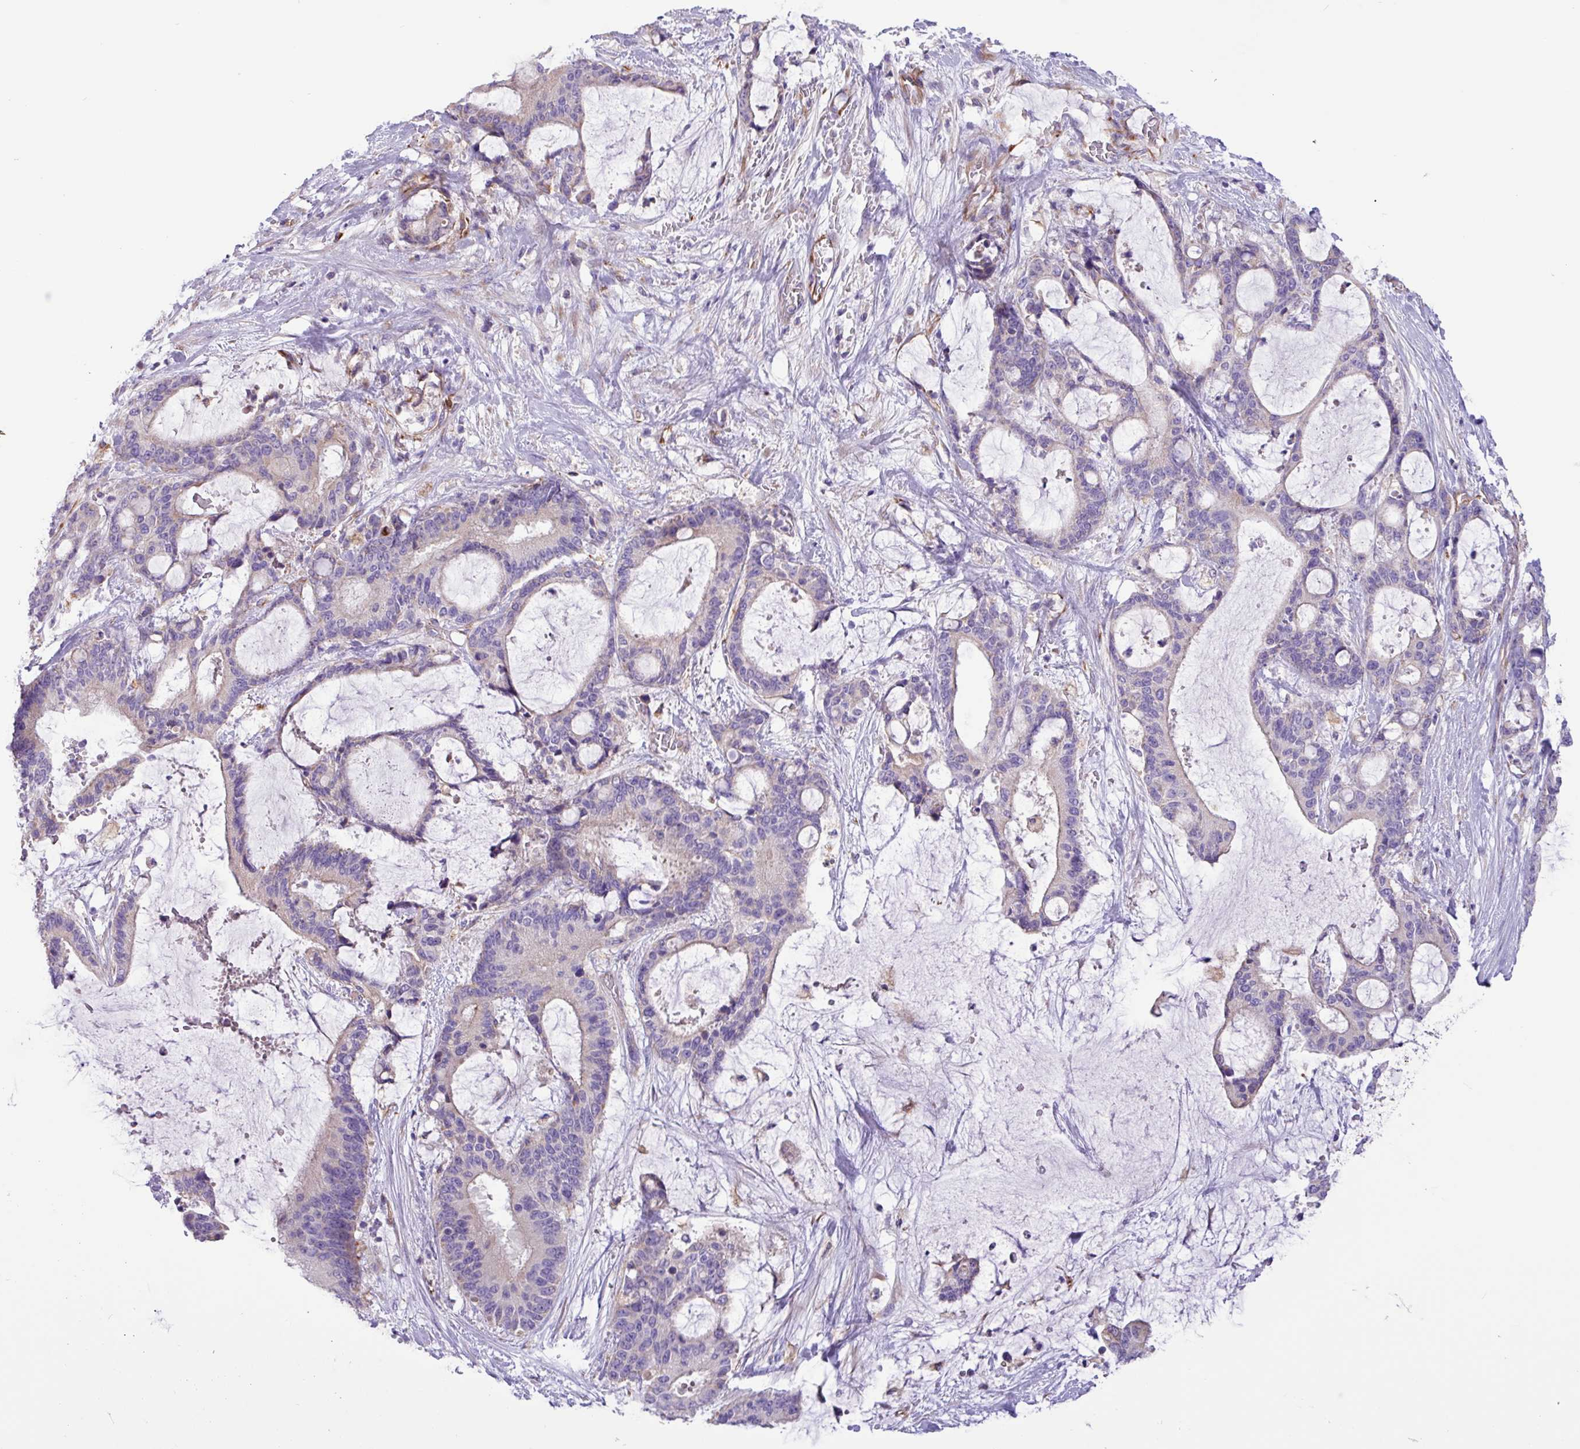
{"staining": {"intensity": "negative", "quantity": "none", "location": "none"}, "tissue": "liver cancer", "cell_type": "Tumor cells", "image_type": "cancer", "snomed": [{"axis": "morphology", "description": "Normal tissue, NOS"}, {"axis": "morphology", "description": "Cholangiocarcinoma"}, {"axis": "topography", "description": "Liver"}, {"axis": "topography", "description": "Peripheral nerve tissue"}], "caption": "This photomicrograph is of liver cancer (cholangiocarcinoma) stained with IHC to label a protein in brown with the nuclei are counter-stained blue. There is no expression in tumor cells.", "gene": "MRM2", "patient": {"sex": "female", "age": 73}}